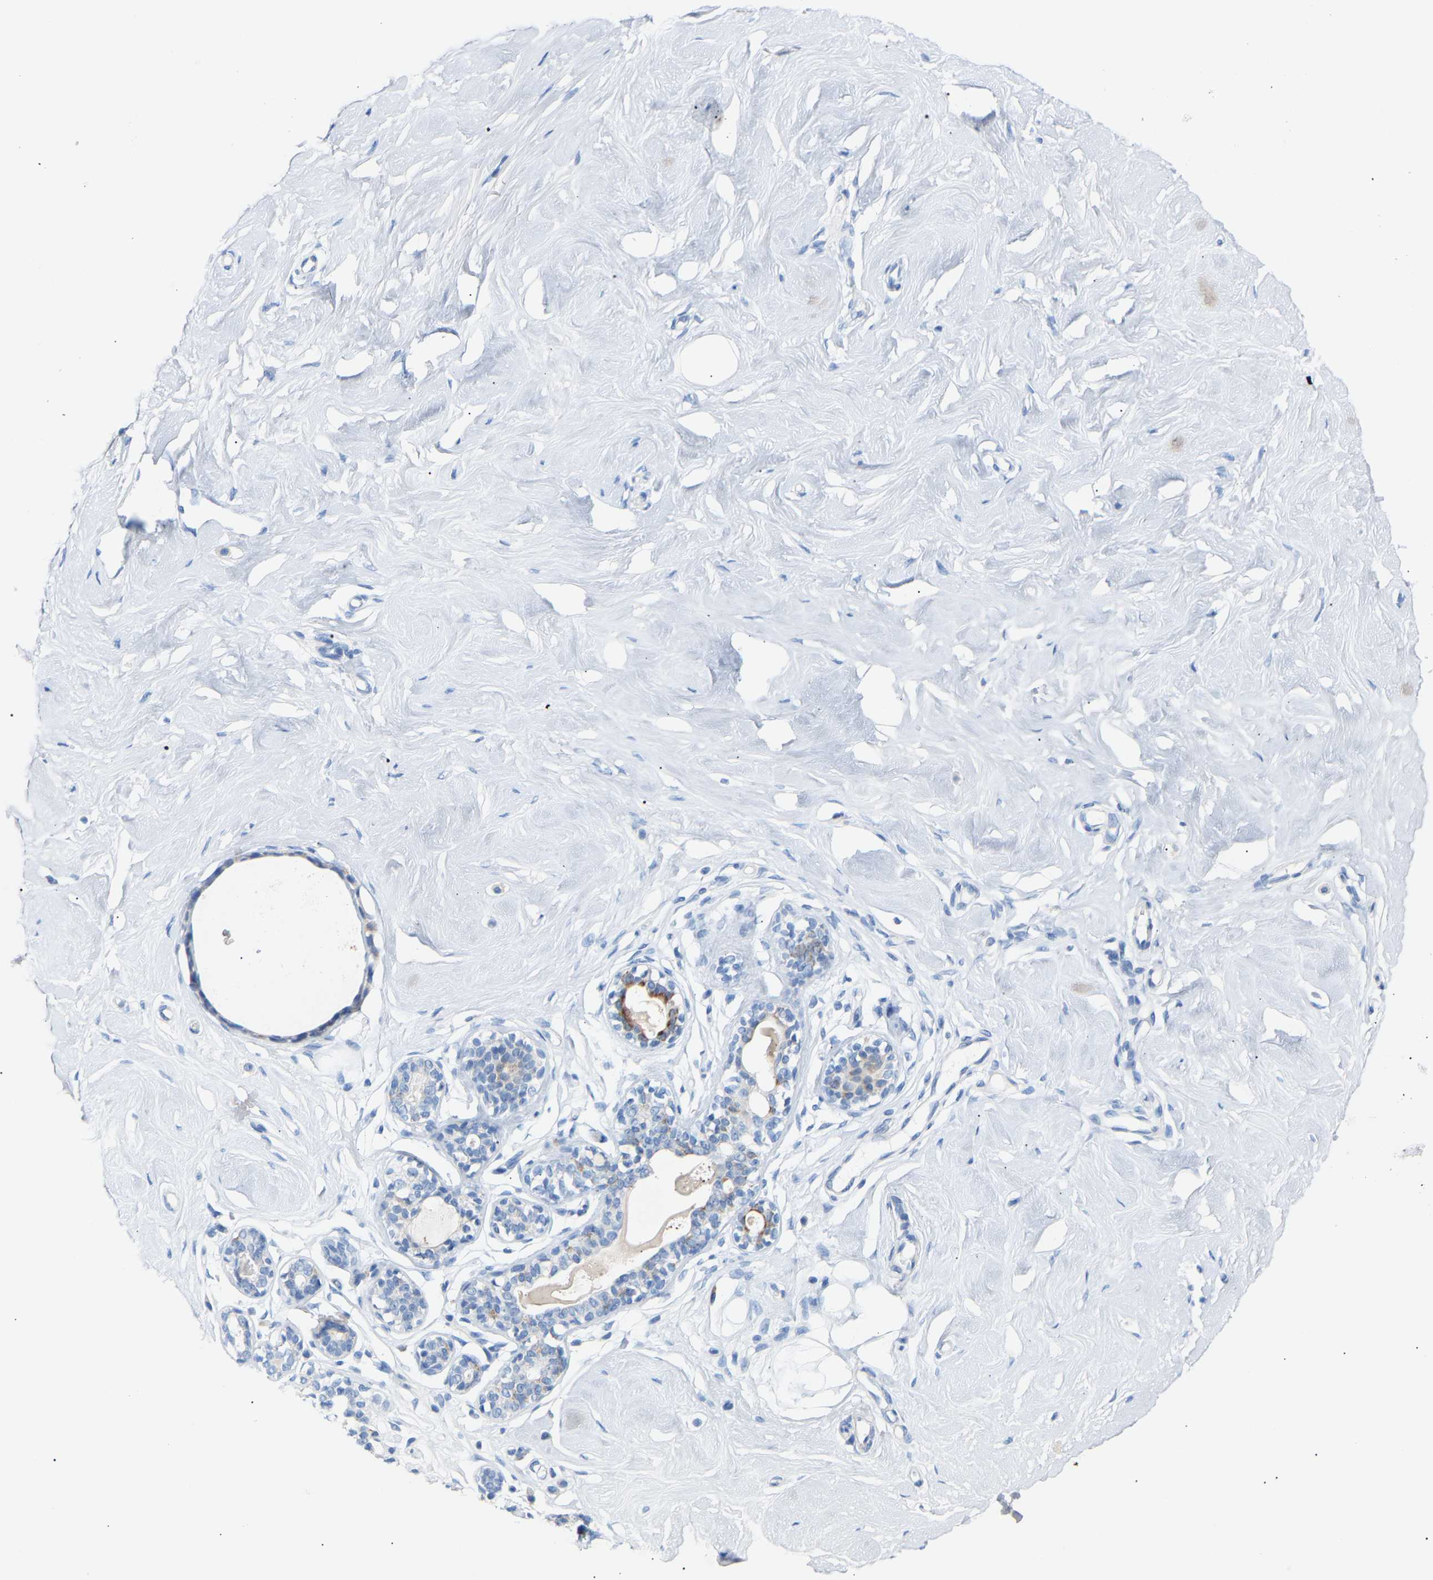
{"staining": {"intensity": "negative", "quantity": "none", "location": "none"}, "tissue": "breast", "cell_type": "Adipocytes", "image_type": "normal", "snomed": [{"axis": "morphology", "description": "Normal tissue, NOS"}, {"axis": "topography", "description": "Breast"}], "caption": "The photomicrograph reveals no significant expression in adipocytes of breast.", "gene": "PEX1", "patient": {"sex": "female", "age": 23}}